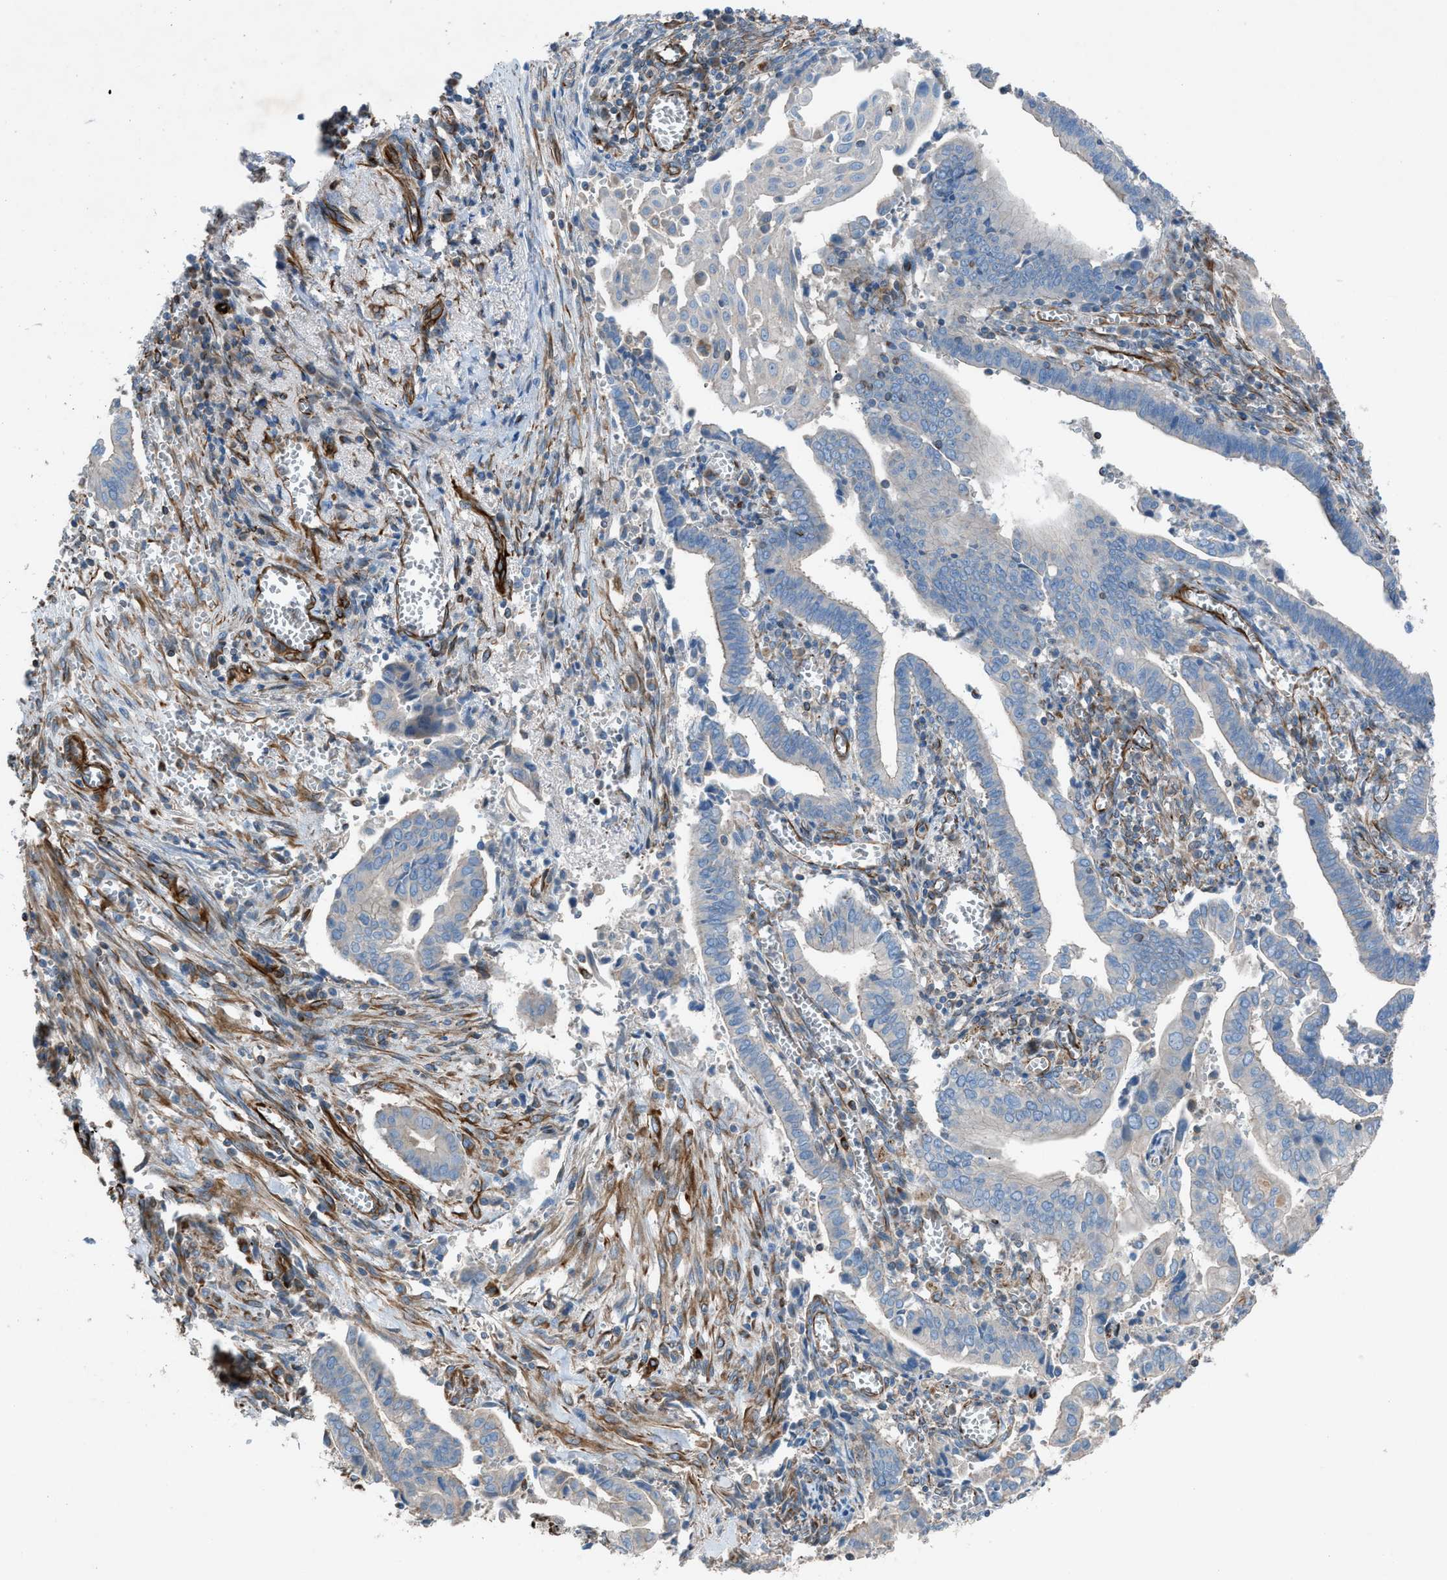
{"staining": {"intensity": "negative", "quantity": "none", "location": "none"}, "tissue": "cervical cancer", "cell_type": "Tumor cells", "image_type": "cancer", "snomed": [{"axis": "morphology", "description": "Adenocarcinoma, NOS"}, {"axis": "topography", "description": "Cervix"}], "caption": "High magnification brightfield microscopy of cervical cancer (adenocarcinoma) stained with DAB (brown) and counterstained with hematoxylin (blue): tumor cells show no significant expression.", "gene": "CABP7", "patient": {"sex": "female", "age": 44}}